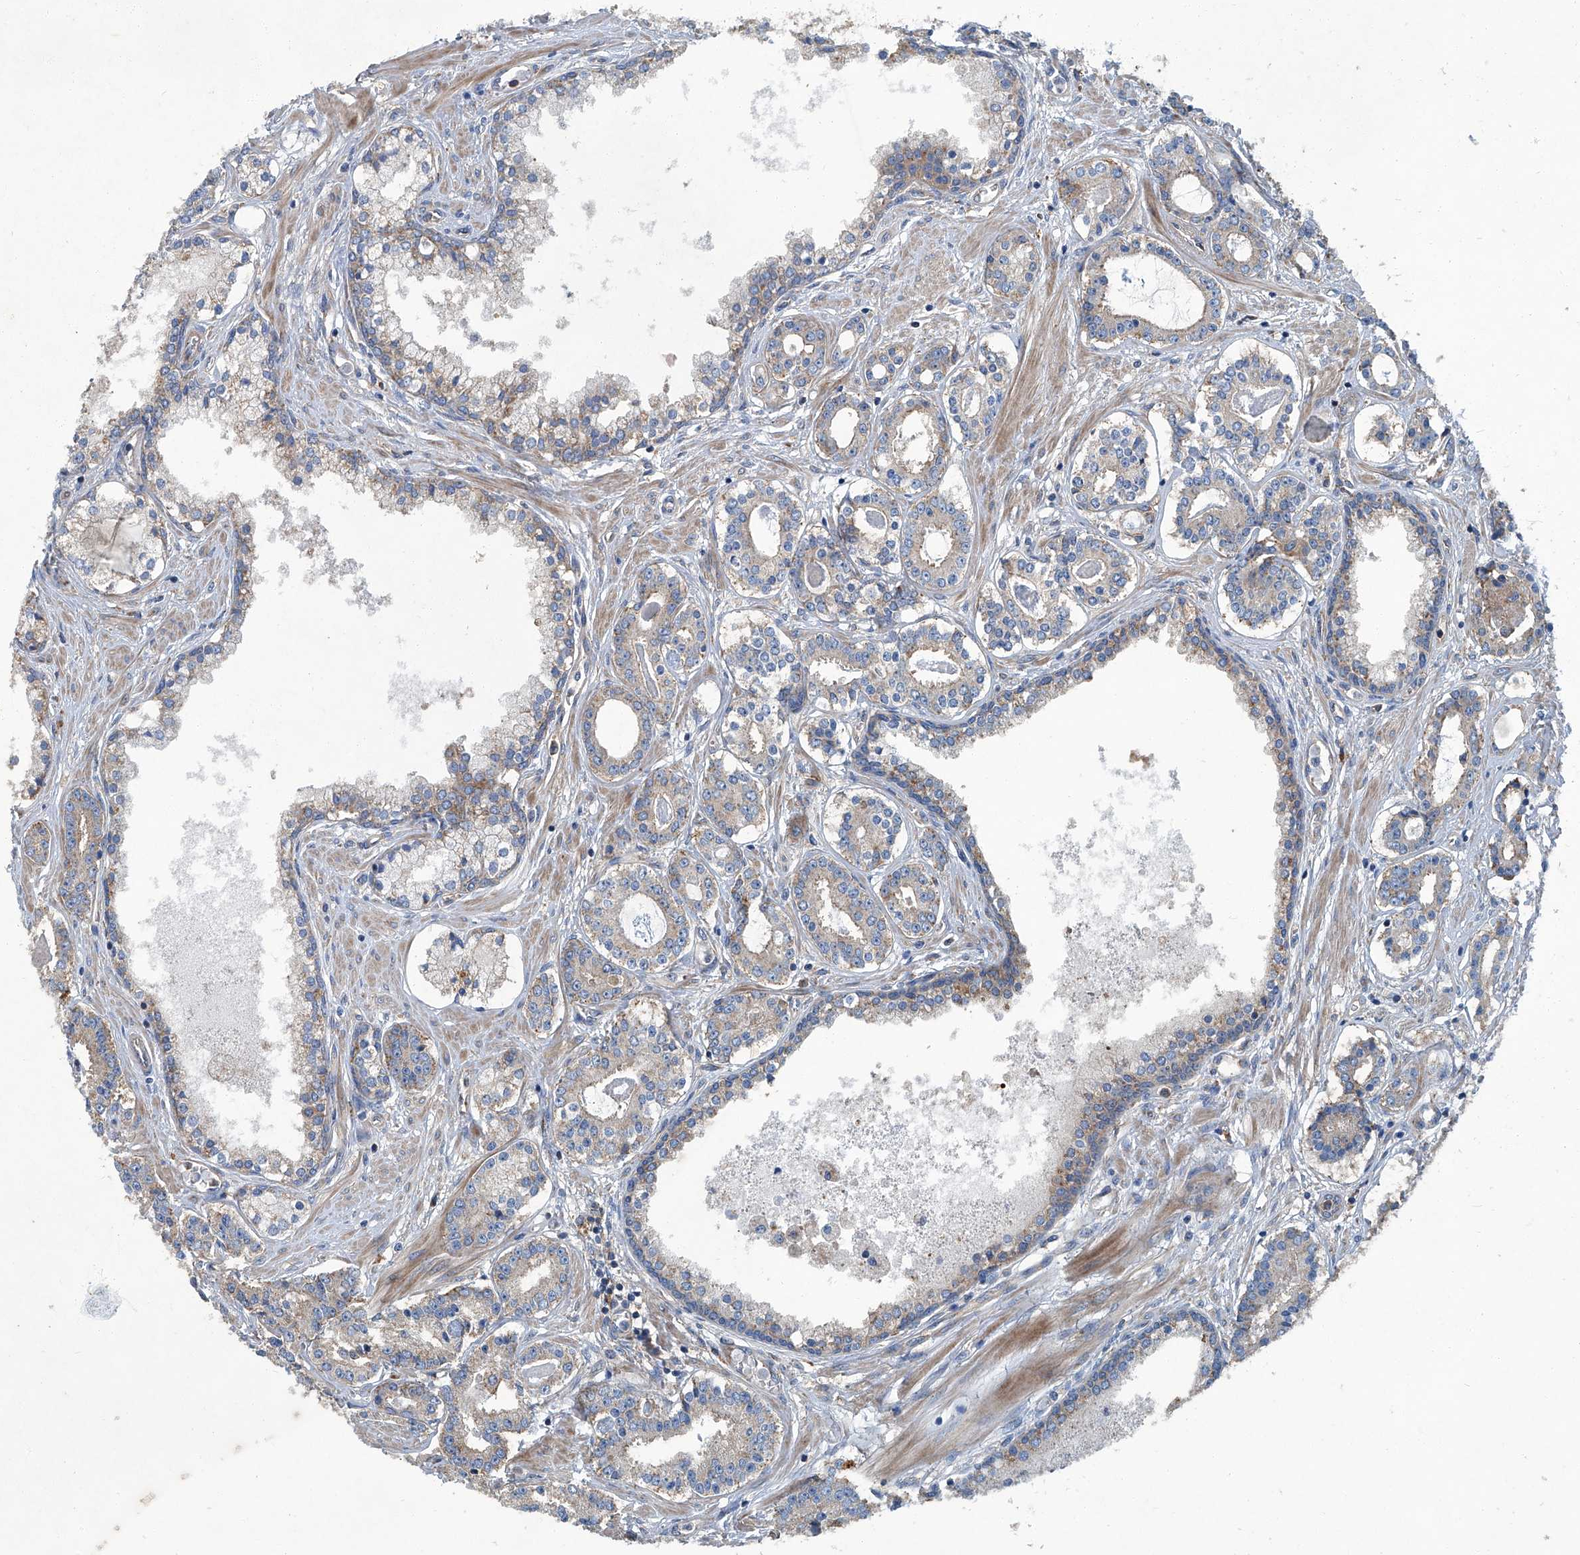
{"staining": {"intensity": "weak", "quantity": "25%-75%", "location": "cytoplasmic/membranous"}, "tissue": "prostate cancer", "cell_type": "Tumor cells", "image_type": "cancer", "snomed": [{"axis": "morphology", "description": "Adenocarcinoma, High grade"}, {"axis": "topography", "description": "Prostate"}], "caption": "An image of human adenocarcinoma (high-grade) (prostate) stained for a protein displays weak cytoplasmic/membranous brown staining in tumor cells. (Stains: DAB in brown, nuclei in blue, Microscopy: brightfield microscopy at high magnification).", "gene": "PIGH", "patient": {"sex": "male", "age": 58}}